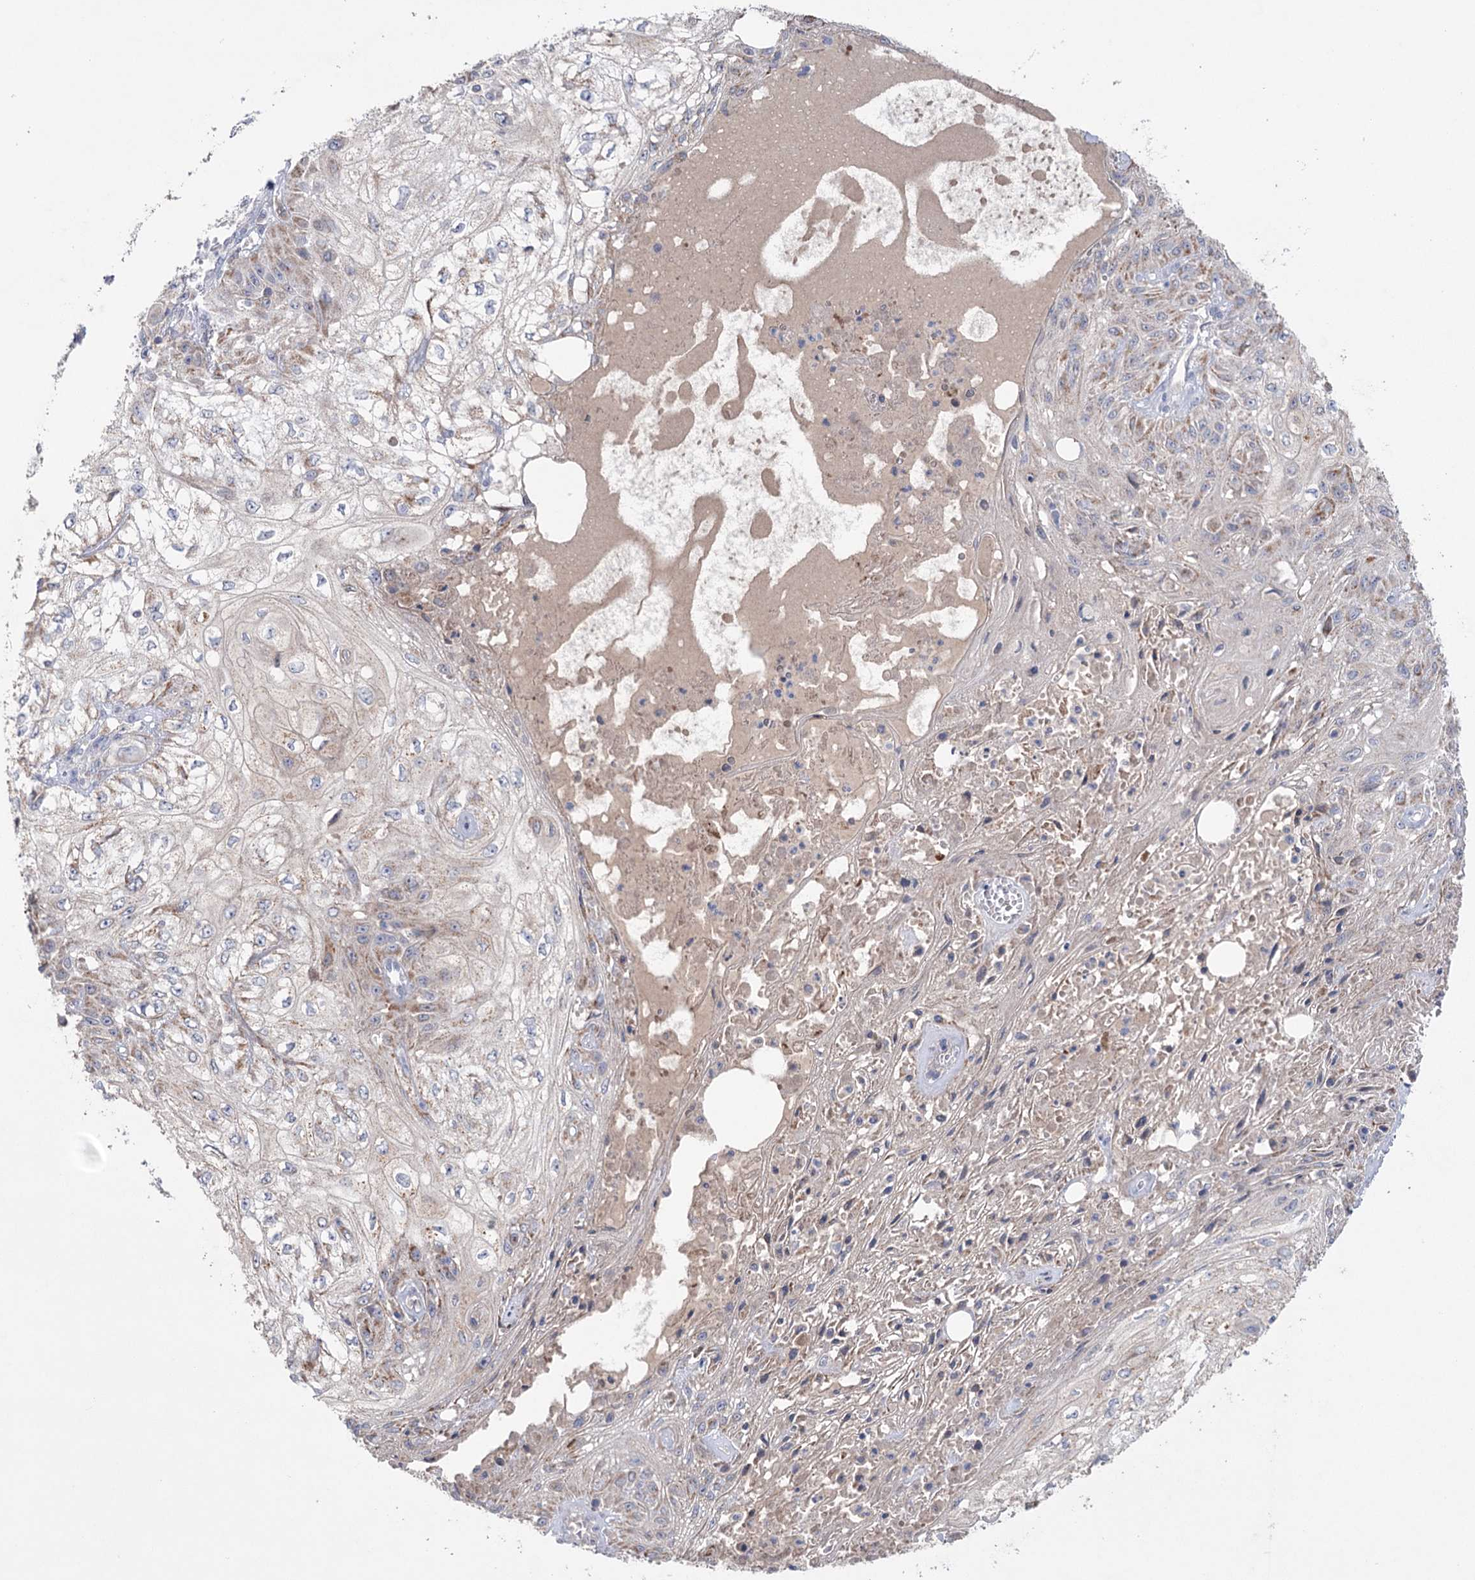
{"staining": {"intensity": "weak", "quantity": "25%-75%", "location": "cytoplasmic/membranous"}, "tissue": "skin cancer", "cell_type": "Tumor cells", "image_type": "cancer", "snomed": [{"axis": "morphology", "description": "Squamous cell carcinoma, NOS"}, {"axis": "morphology", "description": "Squamous cell carcinoma, metastatic, NOS"}, {"axis": "topography", "description": "Skin"}, {"axis": "topography", "description": "Lymph node"}], "caption": "Weak cytoplasmic/membranous staining is present in approximately 25%-75% of tumor cells in skin cancer. Immunohistochemistry (ihc) stains the protein of interest in brown and the nuclei are stained blue.", "gene": "MTCH2", "patient": {"sex": "male", "age": 75}}